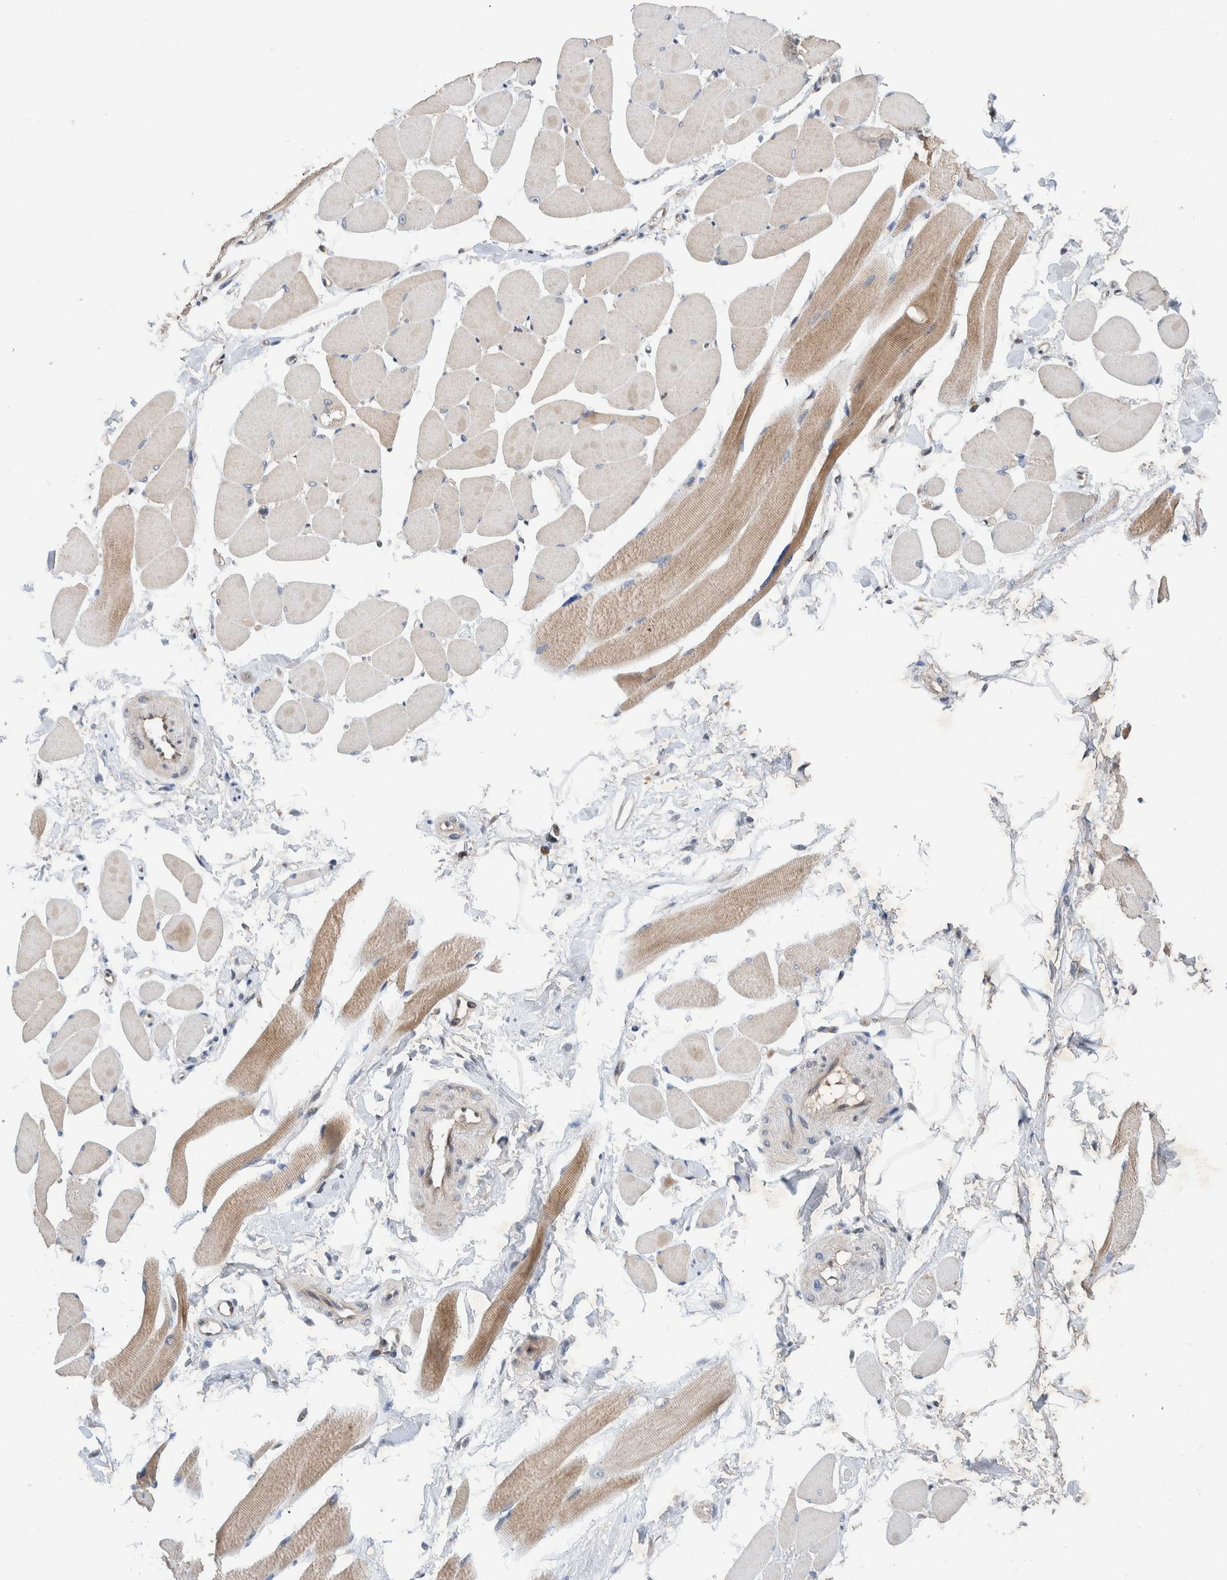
{"staining": {"intensity": "weak", "quantity": "25%-75%", "location": "cytoplasmic/membranous"}, "tissue": "skeletal muscle", "cell_type": "Myocytes", "image_type": "normal", "snomed": [{"axis": "morphology", "description": "Normal tissue, NOS"}, {"axis": "topography", "description": "Skeletal muscle"}, {"axis": "topography", "description": "Peripheral nerve tissue"}], "caption": "Immunohistochemical staining of benign human skeletal muscle shows low levels of weak cytoplasmic/membranous staining in about 25%-75% of myocytes.", "gene": "PLPBP", "patient": {"sex": "female", "age": 84}}